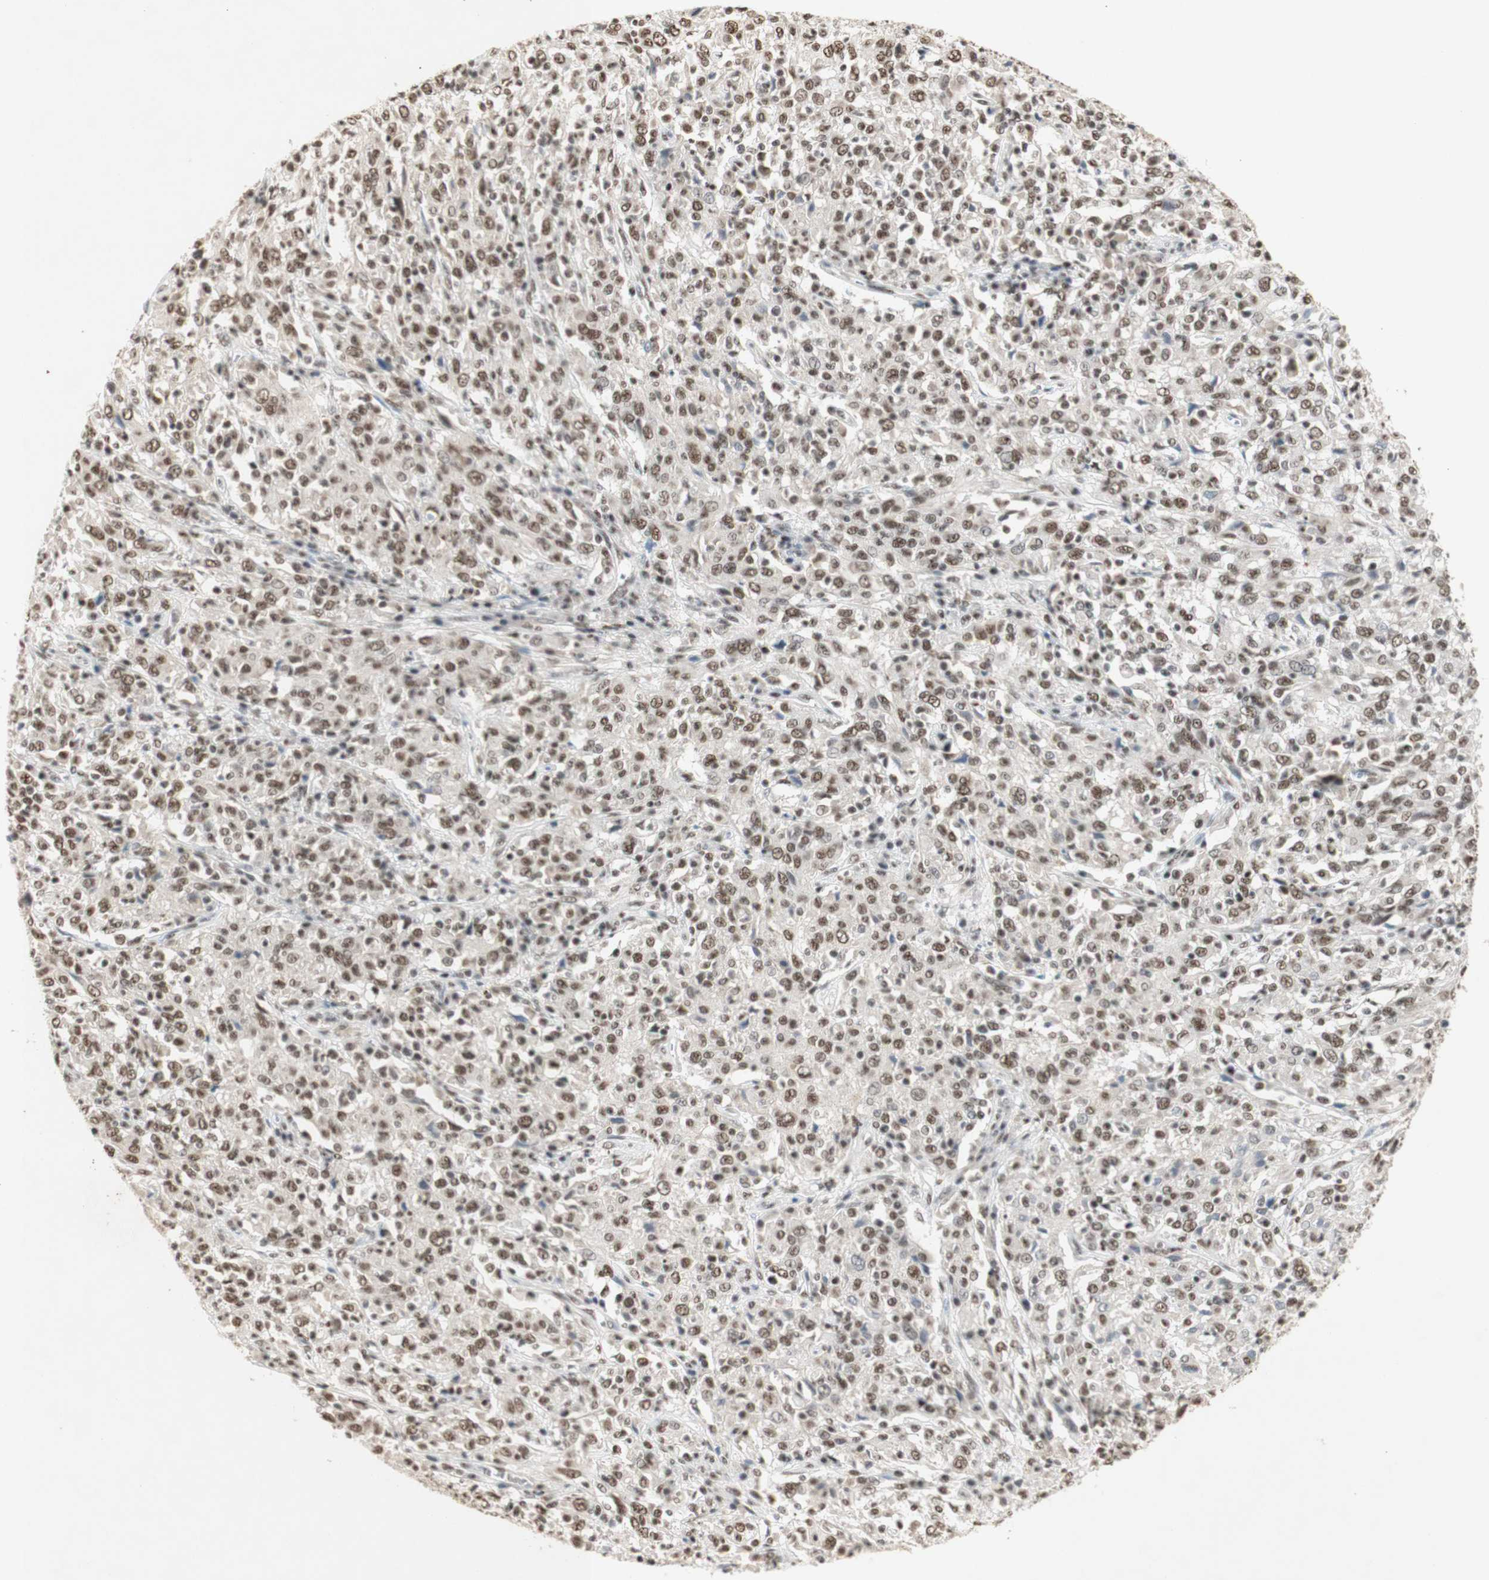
{"staining": {"intensity": "moderate", "quantity": ">75%", "location": "nuclear"}, "tissue": "cervical cancer", "cell_type": "Tumor cells", "image_type": "cancer", "snomed": [{"axis": "morphology", "description": "Squamous cell carcinoma, NOS"}, {"axis": "topography", "description": "Cervix"}], "caption": "About >75% of tumor cells in human cervical cancer (squamous cell carcinoma) reveal moderate nuclear protein staining as visualized by brown immunohistochemical staining.", "gene": "SNRPB", "patient": {"sex": "female", "age": 46}}